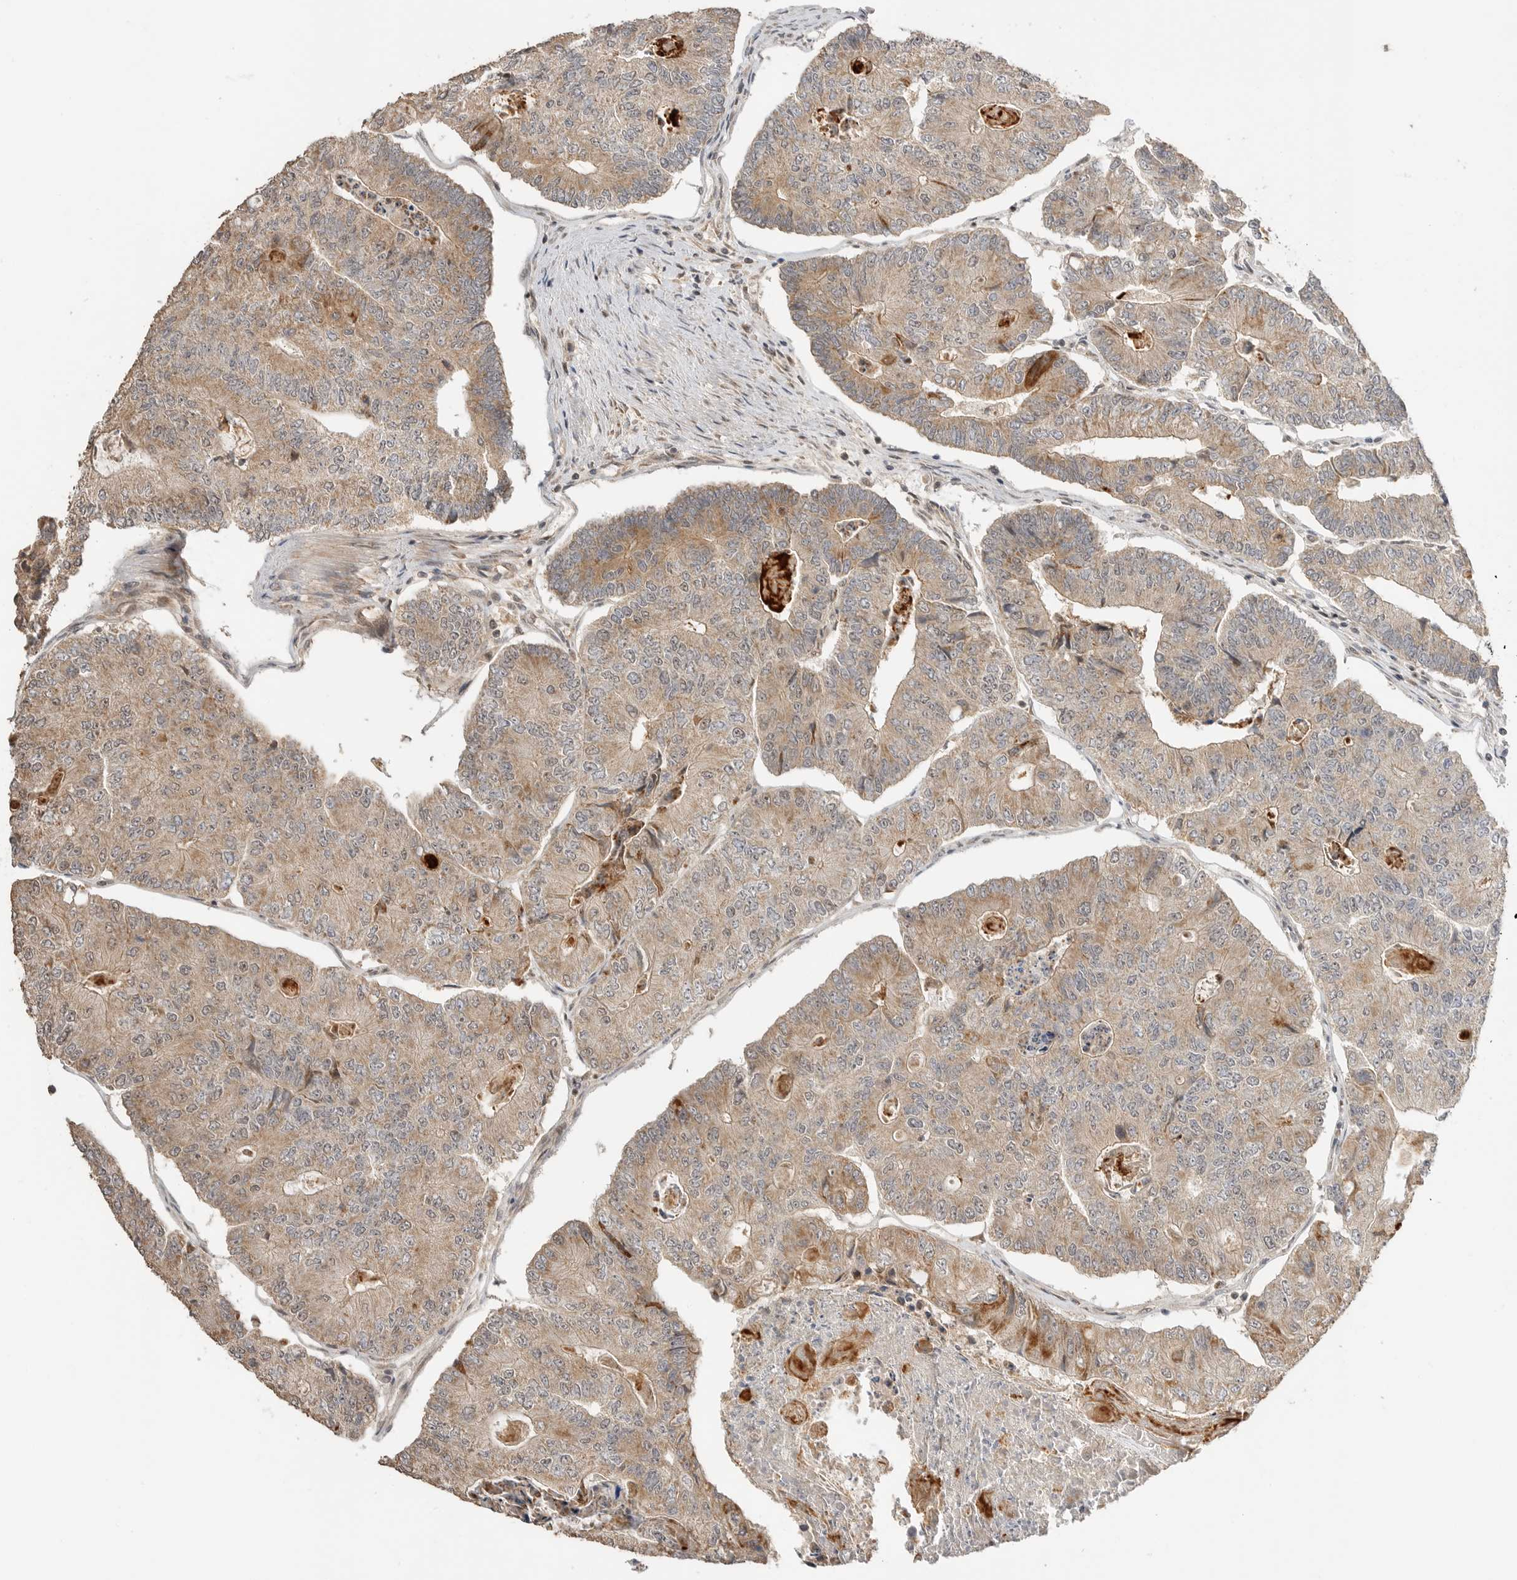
{"staining": {"intensity": "weak", "quantity": ">75%", "location": "cytoplasmic/membranous"}, "tissue": "colorectal cancer", "cell_type": "Tumor cells", "image_type": "cancer", "snomed": [{"axis": "morphology", "description": "Adenocarcinoma, NOS"}, {"axis": "topography", "description": "Colon"}], "caption": "Immunohistochemistry (IHC) histopathology image of neoplastic tissue: colorectal cancer (adenocarcinoma) stained using IHC exhibits low levels of weak protein expression localized specifically in the cytoplasmic/membranous of tumor cells, appearing as a cytoplasmic/membranous brown color.", "gene": "ALKAL1", "patient": {"sex": "female", "age": 67}}